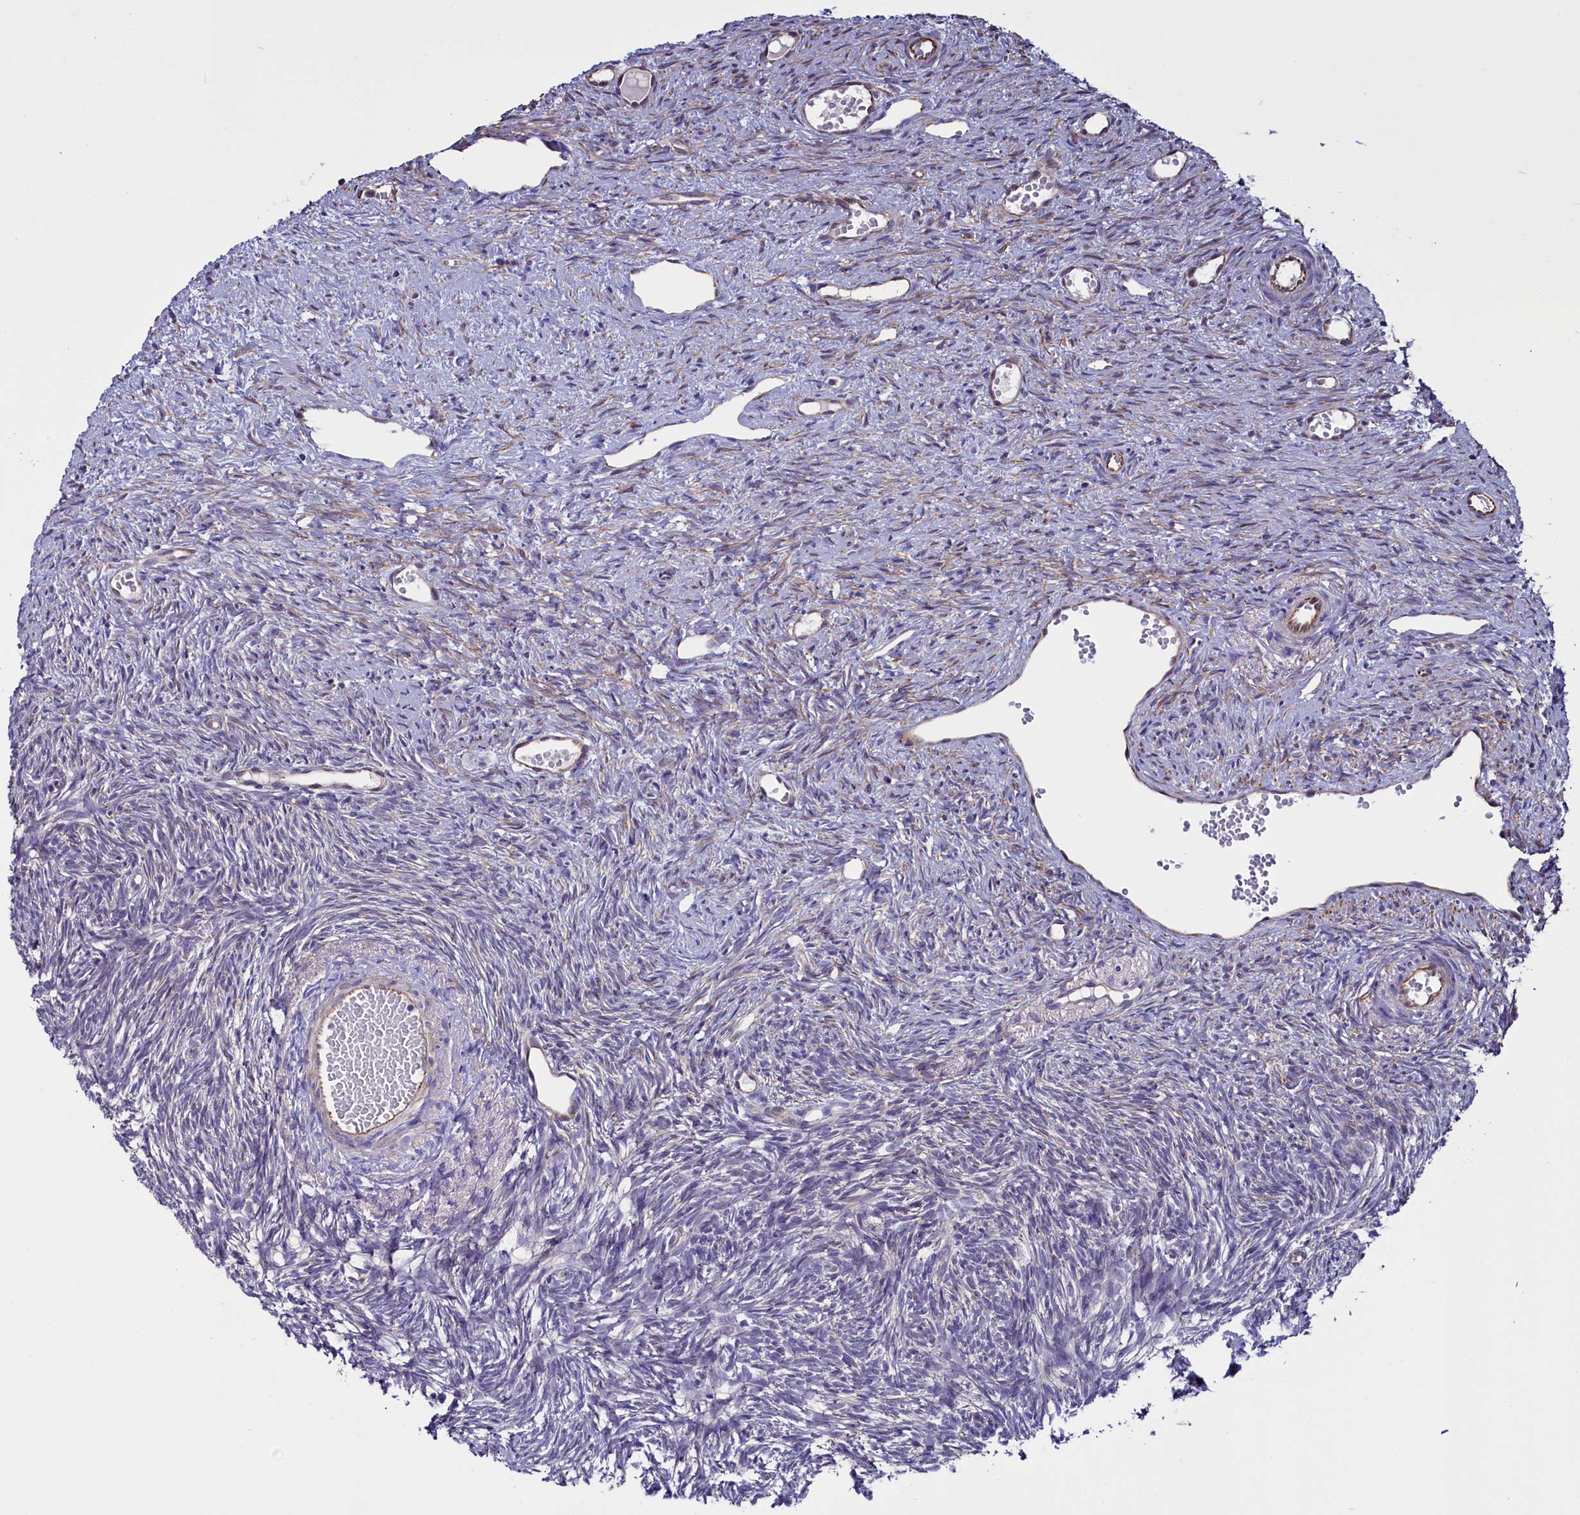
{"staining": {"intensity": "weak", "quantity": ">75%", "location": "cytoplasmic/membranous"}, "tissue": "ovary", "cell_type": "Follicle cells", "image_type": "normal", "snomed": [{"axis": "morphology", "description": "Normal tissue, NOS"}, {"axis": "topography", "description": "Ovary"}], "caption": "This is an image of IHC staining of benign ovary, which shows weak expression in the cytoplasmic/membranous of follicle cells.", "gene": "PDILT", "patient": {"sex": "female", "age": 51}}